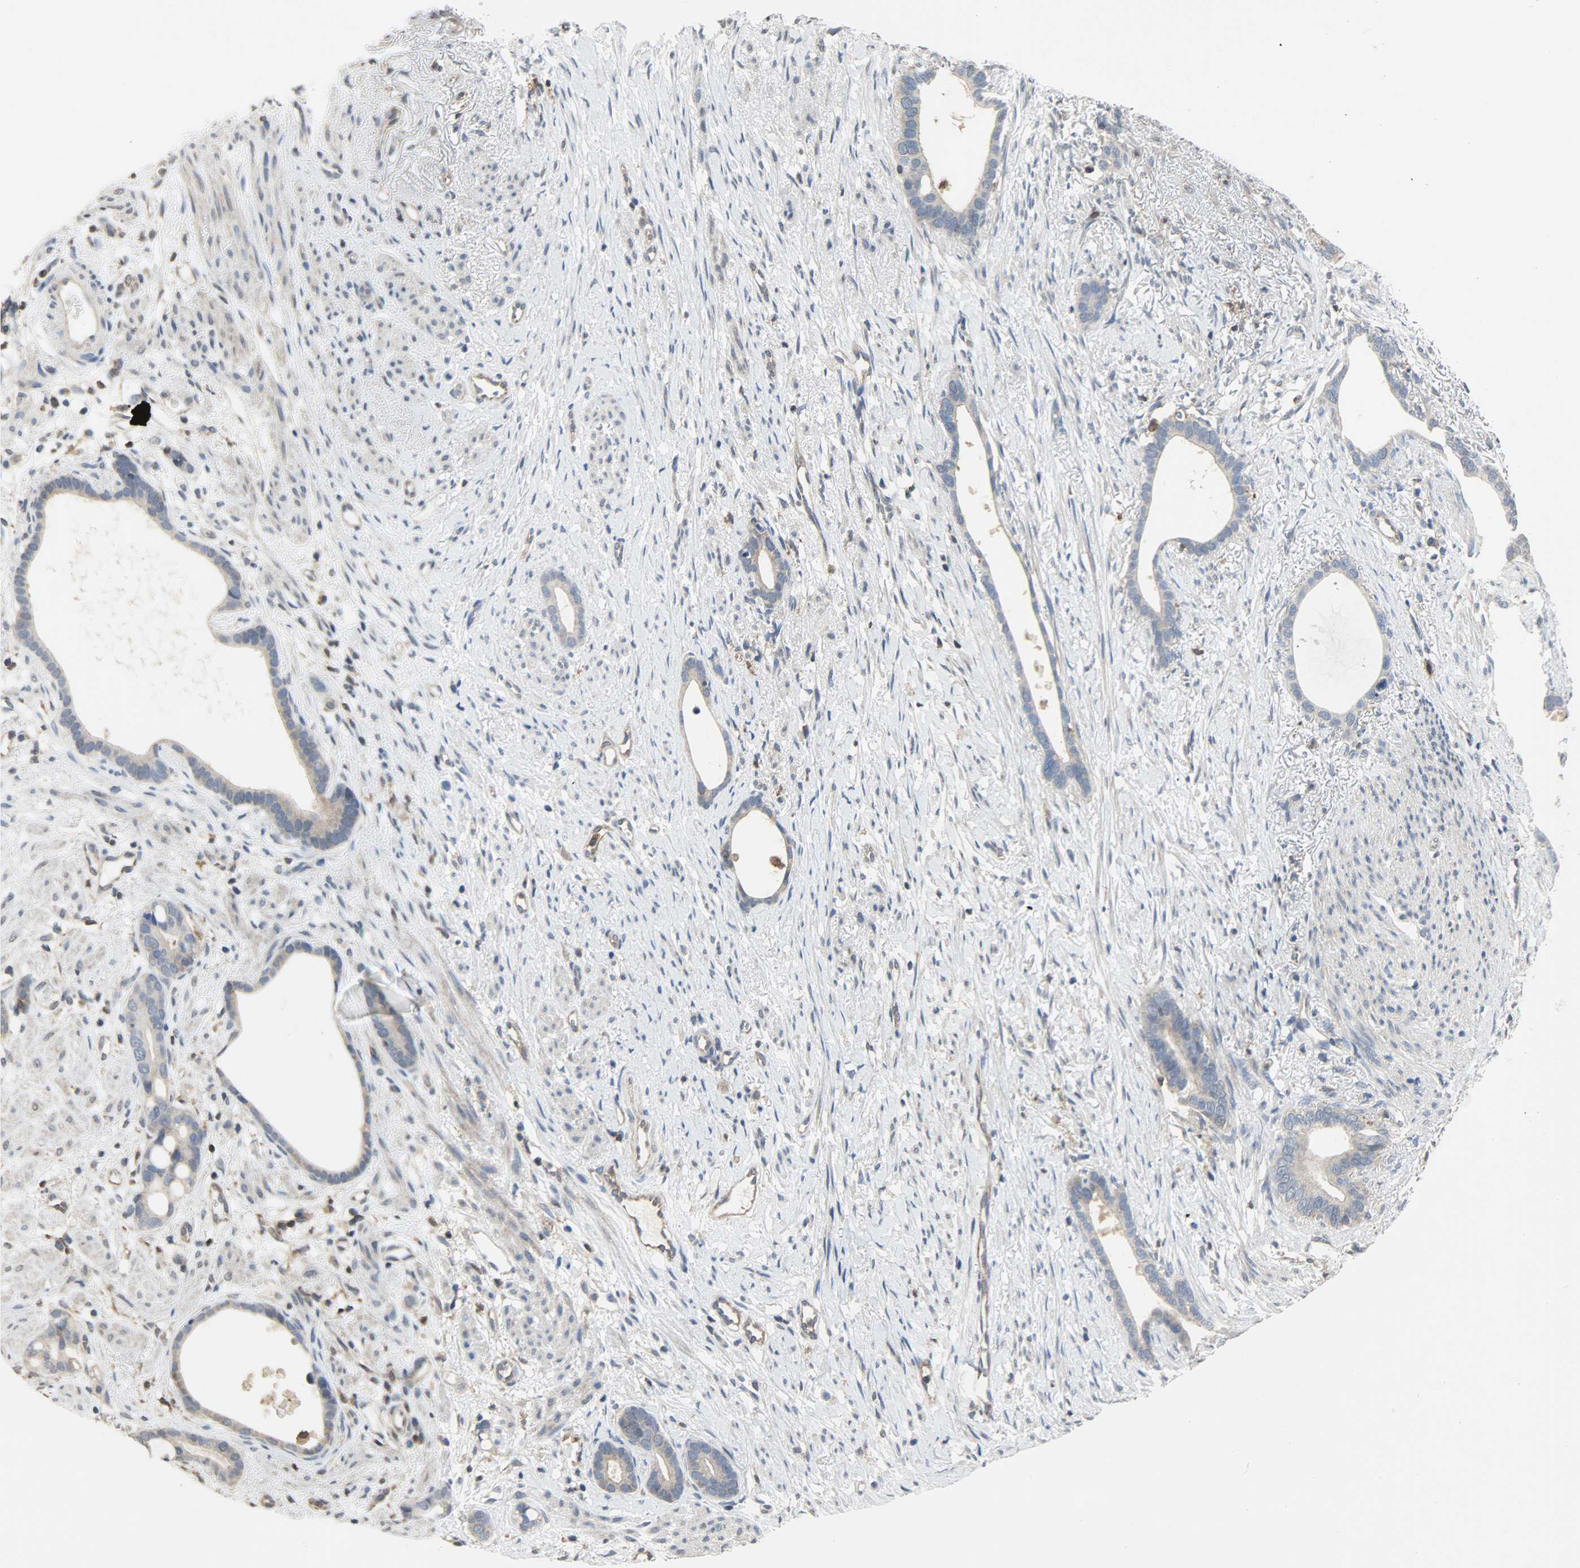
{"staining": {"intensity": "weak", "quantity": ">75%", "location": "cytoplasmic/membranous"}, "tissue": "stomach cancer", "cell_type": "Tumor cells", "image_type": "cancer", "snomed": [{"axis": "morphology", "description": "Adenocarcinoma, NOS"}, {"axis": "topography", "description": "Stomach"}], "caption": "Approximately >75% of tumor cells in human stomach adenocarcinoma display weak cytoplasmic/membranous protein positivity as visualized by brown immunohistochemical staining.", "gene": "TRIM21", "patient": {"sex": "female", "age": 75}}